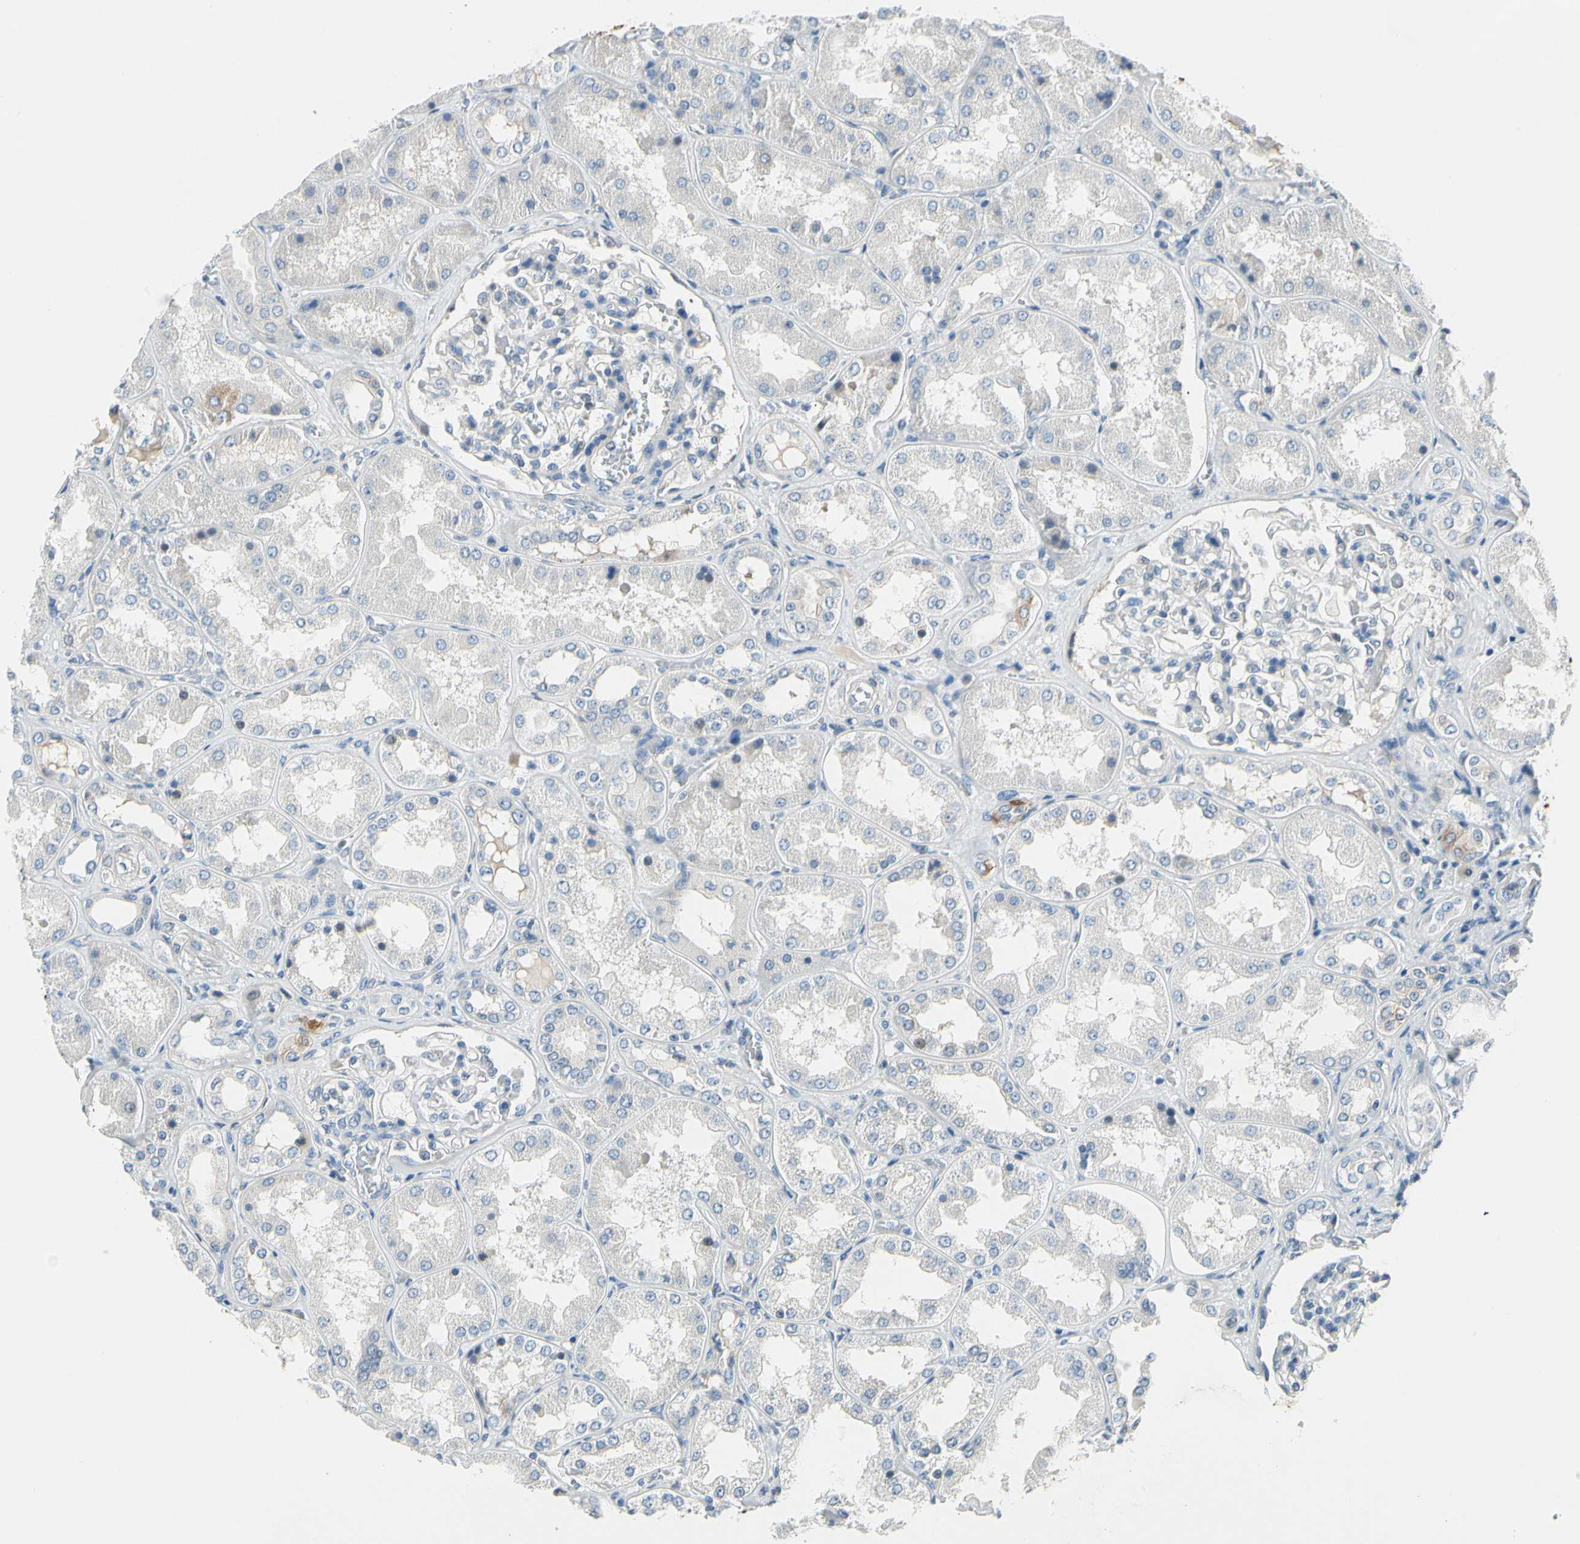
{"staining": {"intensity": "weak", "quantity": "25%-75%", "location": "cytoplasmic/membranous"}, "tissue": "kidney", "cell_type": "Cells in glomeruli", "image_type": "normal", "snomed": [{"axis": "morphology", "description": "Normal tissue, NOS"}, {"axis": "topography", "description": "Kidney"}], "caption": "Immunohistochemical staining of unremarkable kidney shows weak cytoplasmic/membranous protein staining in approximately 25%-75% of cells in glomeruli.", "gene": "STK40", "patient": {"sex": "female", "age": 56}}